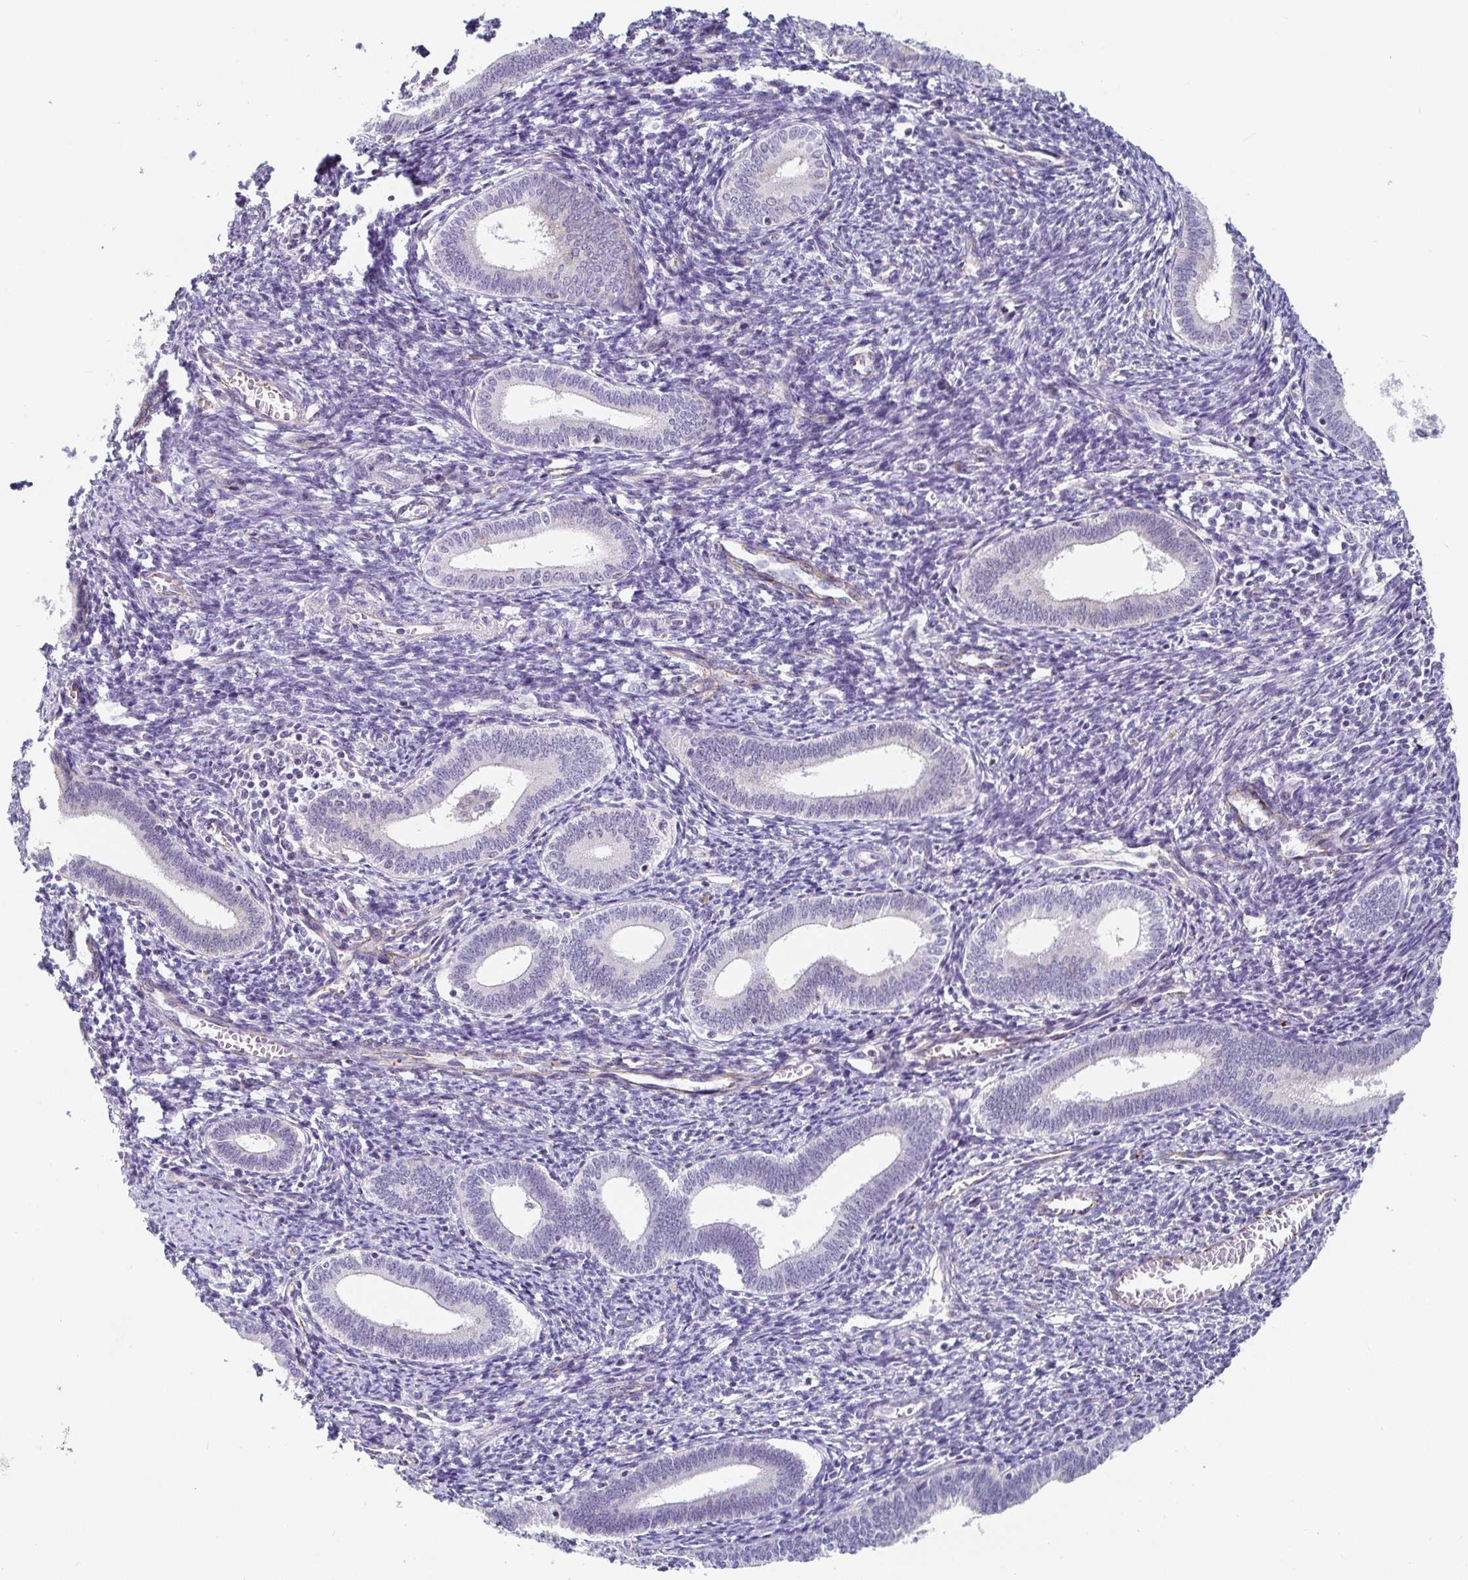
{"staining": {"intensity": "negative", "quantity": "none", "location": "none"}, "tissue": "endometrium", "cell_type": "Cells in endometrial stroma", "image_type": "normal", "snomed": [{"axis": "morphology", "description": "Normal tissue, NOS"}, {"axis": "topography", "description": "Endometrium"}], "caption": "Immunohistochemical staining of unremarkable human endometrium exhibits no significant expression in cells in endometrial stroma. (DAB IHC with hematoxylin counter stain).", "gene": "PIWIL3", "patient": {"sex": "female", "age": 41}}